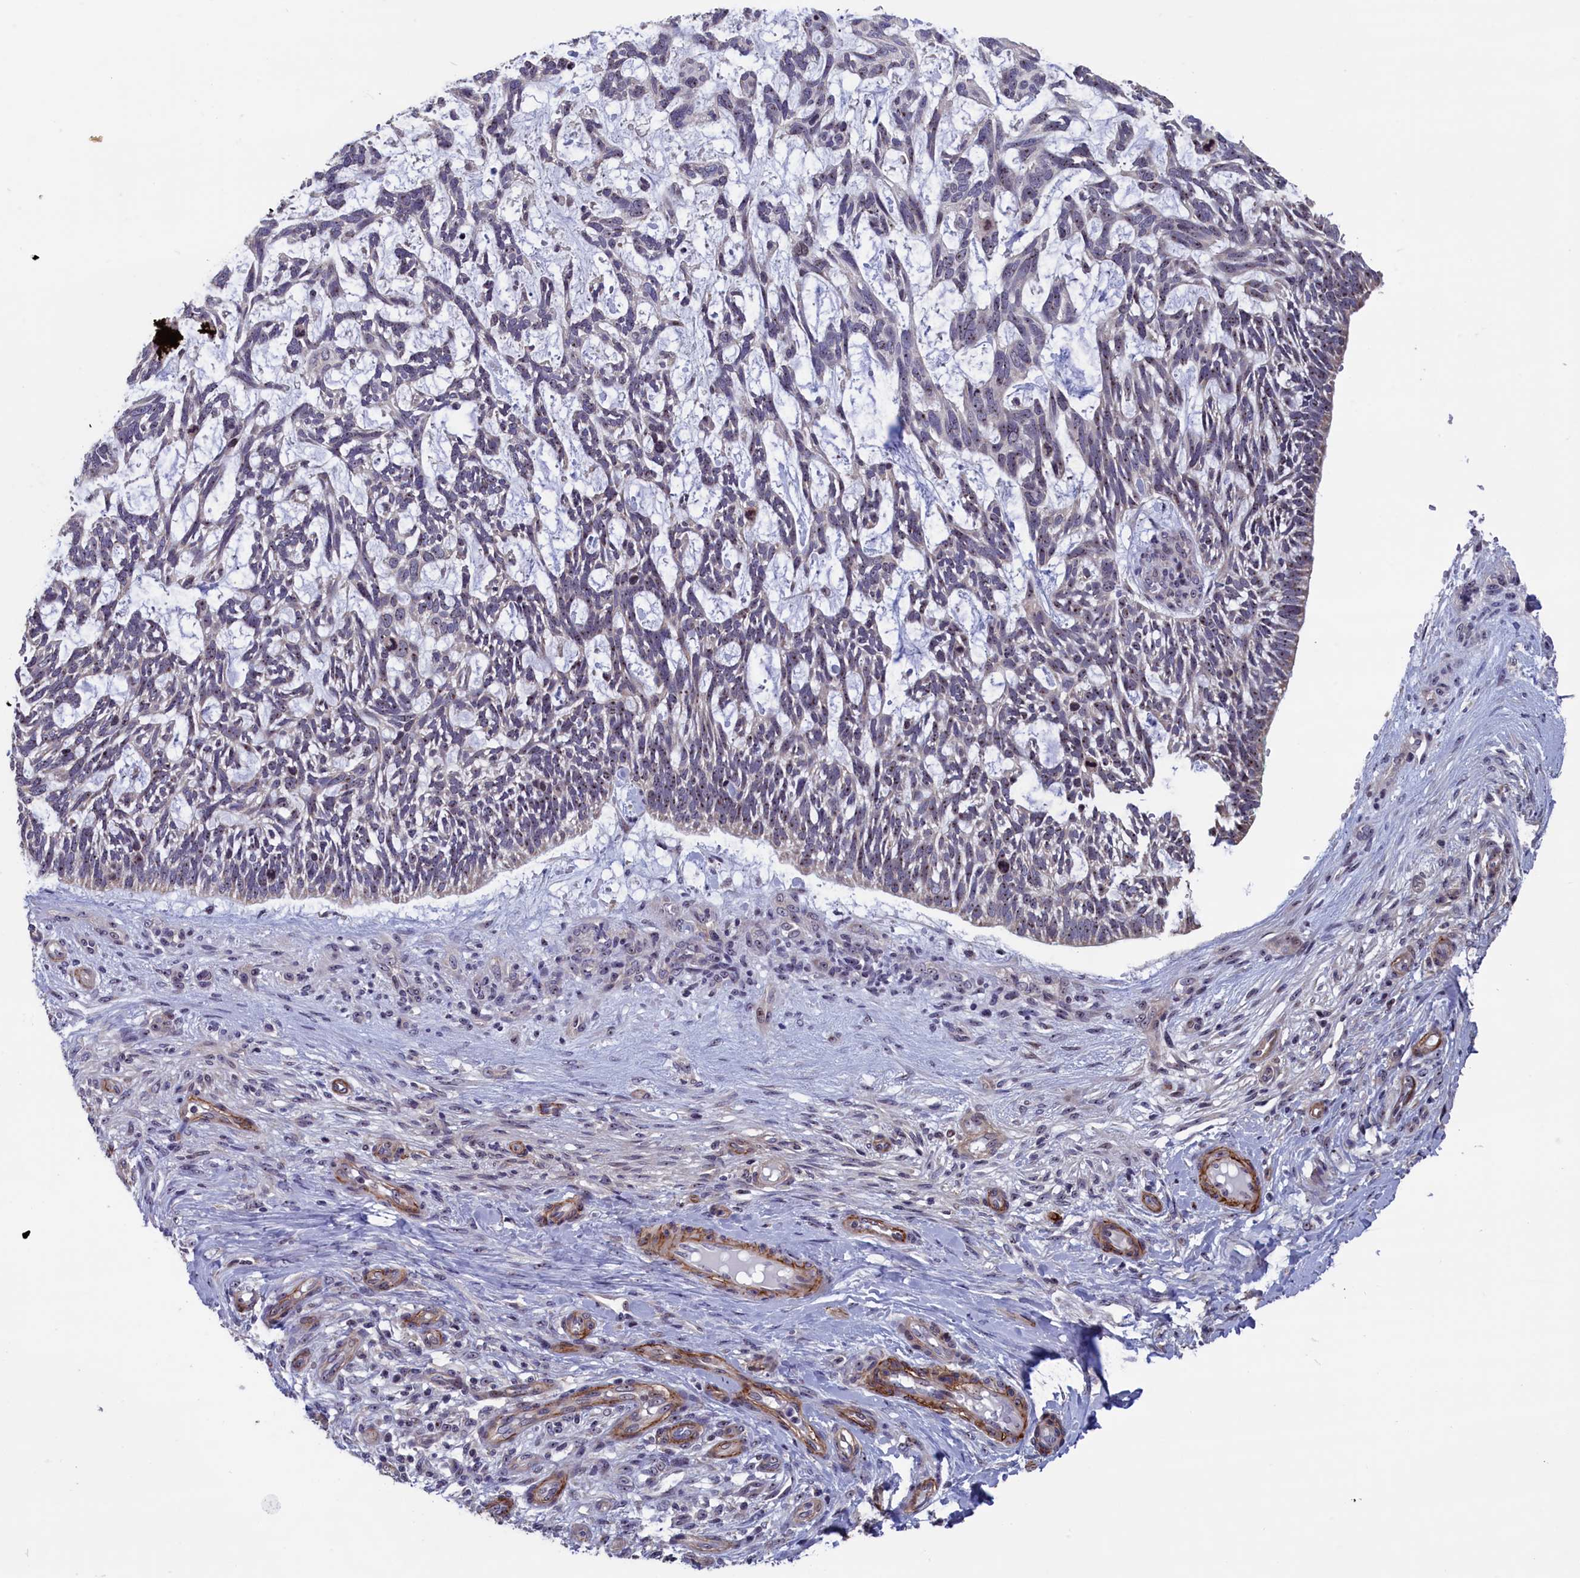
{"staining": {"intensity": "moderate", "quantity": "<25%", "location": "nuclear"}, "tissue": "skin cancer", "cell_type": "Tumor cells", "image_type": "cancer", "snomed": [{"axis": "morphology", "description": "Basal cell carcinoma"}, {"axis": "topography", "description": "Skin"}], "caption": "A brown stain highlights moderate nuclear staining of a protein in human skin cancer (basal cell carcinoma) tumor cells.", "gene": "PPAN", "patient": {"sex": "male", "age": 88}}